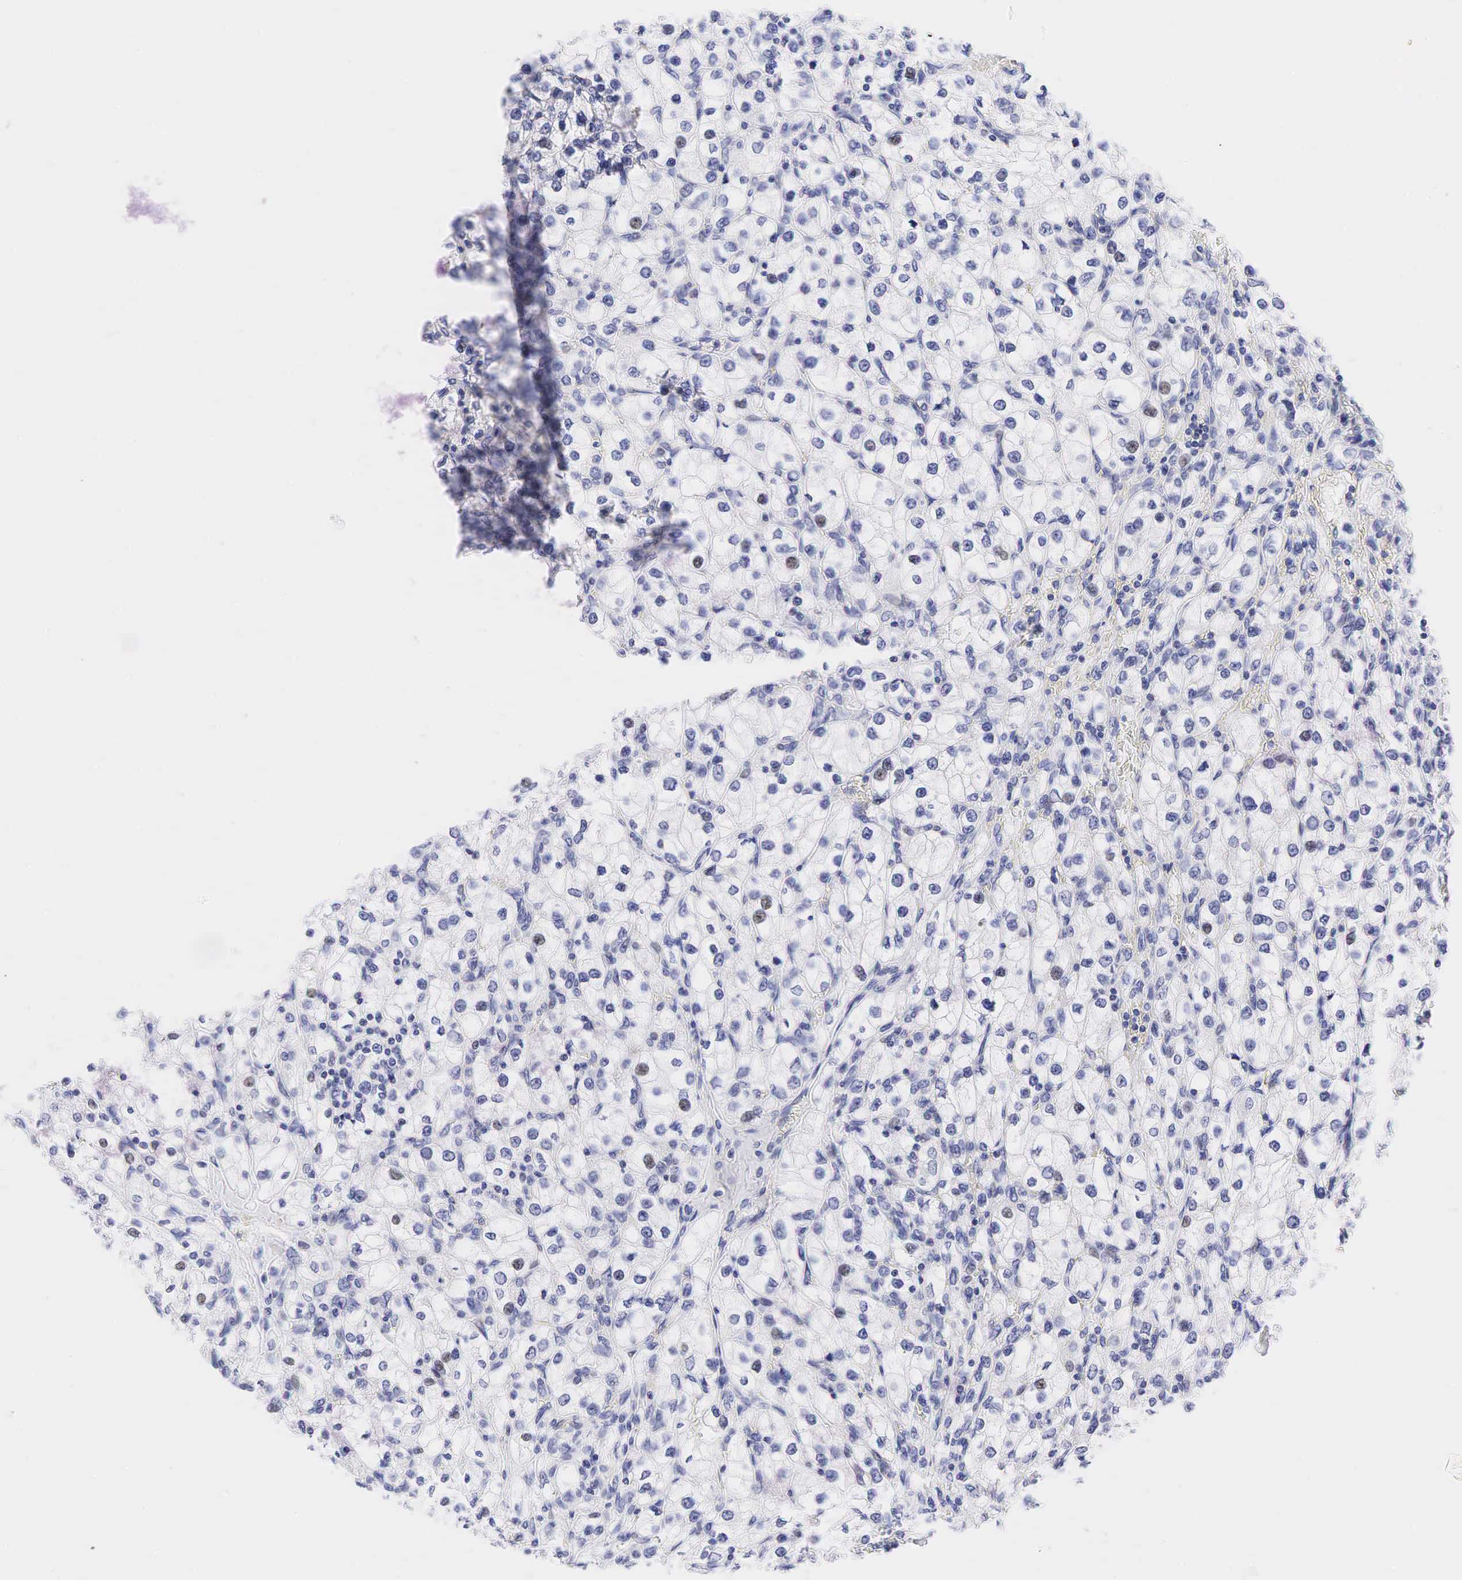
{"staining": {"intensity": "weak", "quantity": "<25%", "location": "nuclear"}, "tissue": "renal cancer", "cell_type": "Tumor cells", "image_type": "cancer", "snomed": [{"axis": "morphology", "description": "Adenocarcinoma, NOS"}, {"axis": "topography", "description": "Kidney"}], "caption": "DAB (3,3'-diaminobenzidine) immunohistochemical staining of renal cancer reveals no significant staining in tumor cells.", "gene": "AR", "patient": {"sex": "female", "age": 62}}